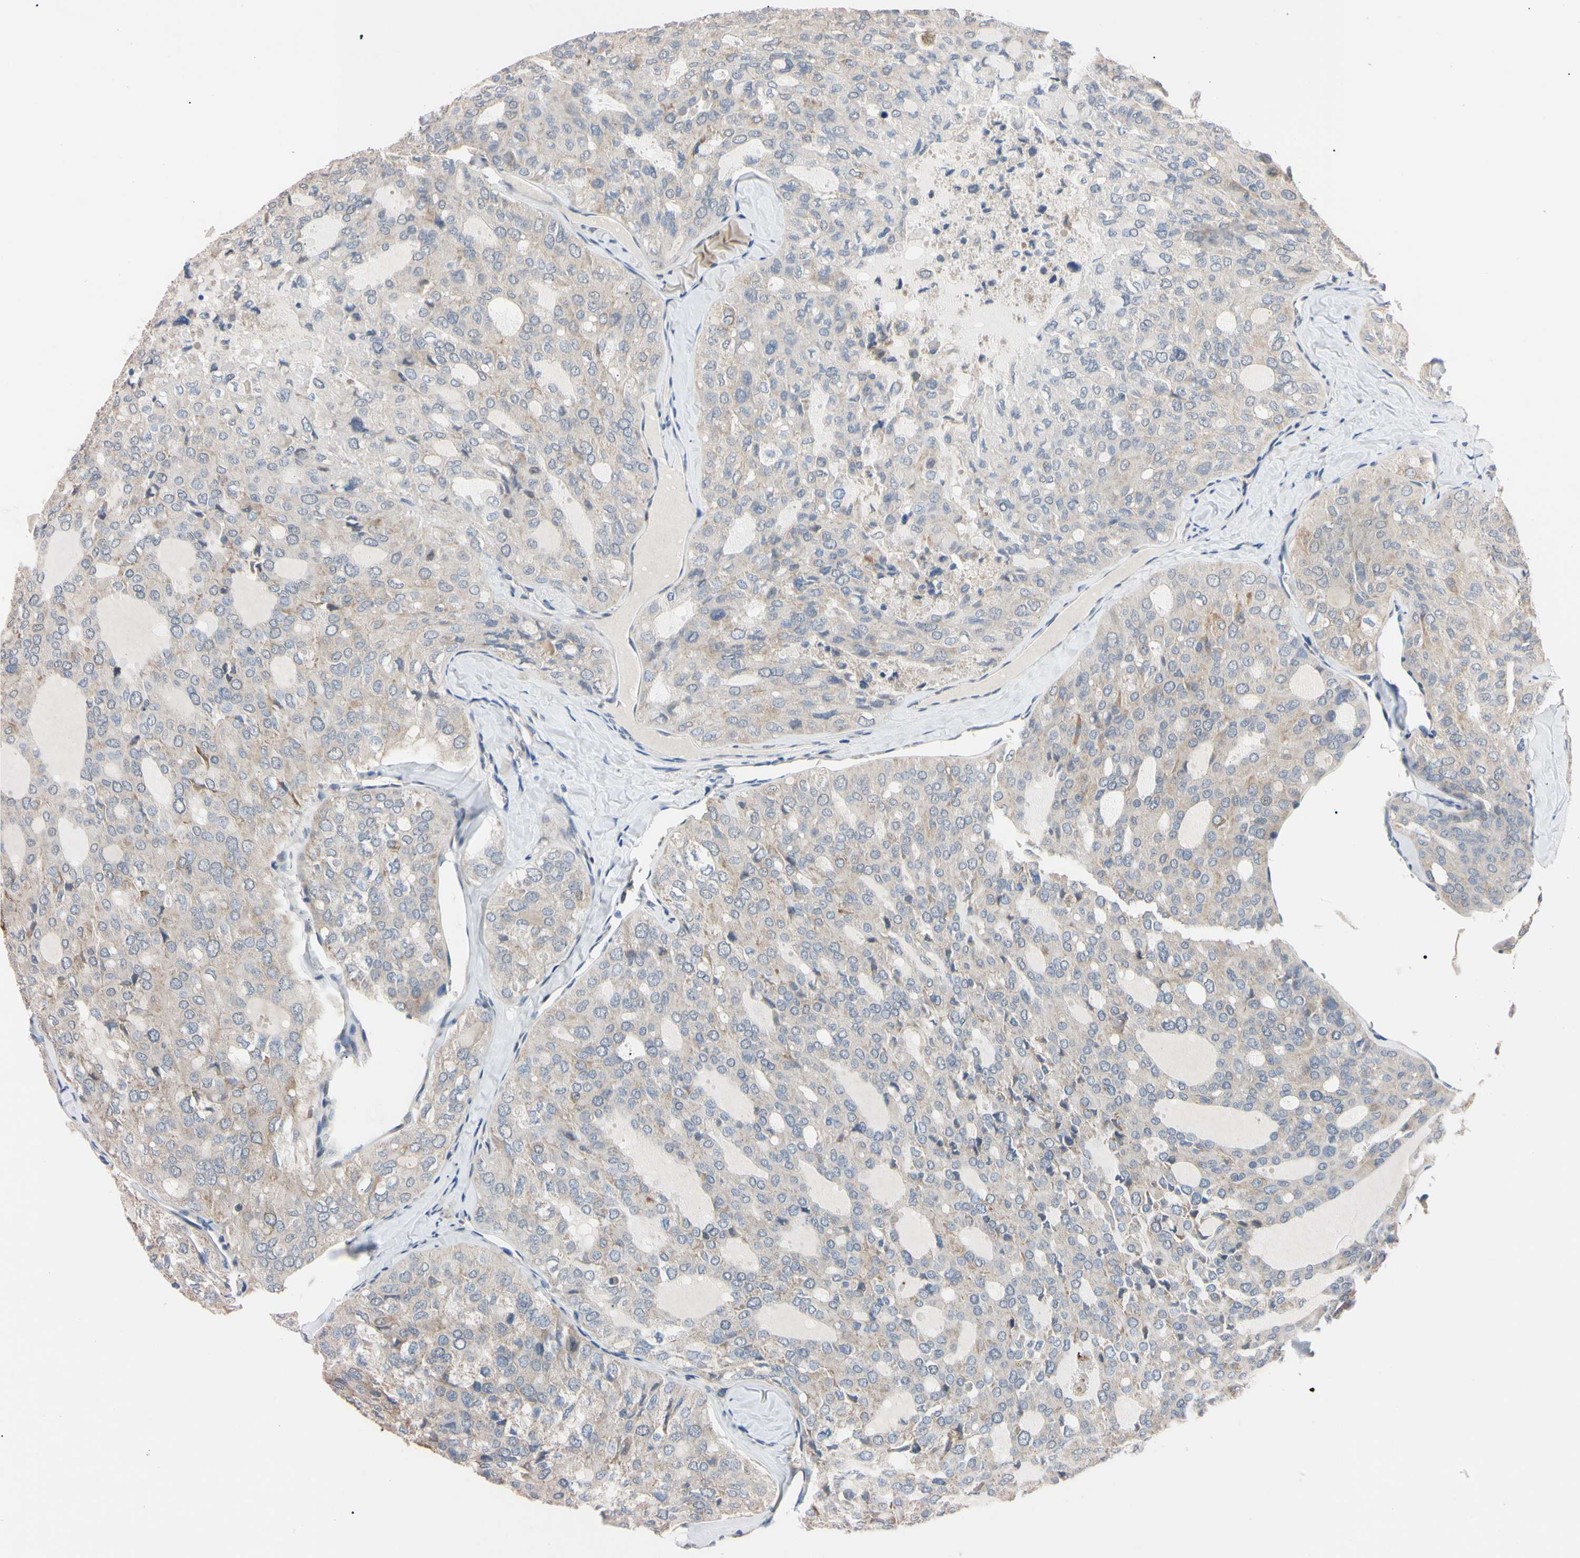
{"staining": {"intensity": "weak", "quantity": "25%-75%", "location": "cytoplasmic/membranous"}, "tissue": "thyroid cancer", "cell_type": "Tumor cells", "image_type": "cancer", "snomed": [{"axis": "morphology", "description": "Follicular adenoma carcinoma, NOS"}, {"axis": "topography", "description": "Thyroid gland"}], "caption": "Protein expression analysis of follicular adenoma carcinoma (thyroid) exhibits weak cytoplasmic/membranous staining in about 25%-75% of tumor cells.", "gene": "PNKD", "patient": {"sex": "male", "age": 75}}